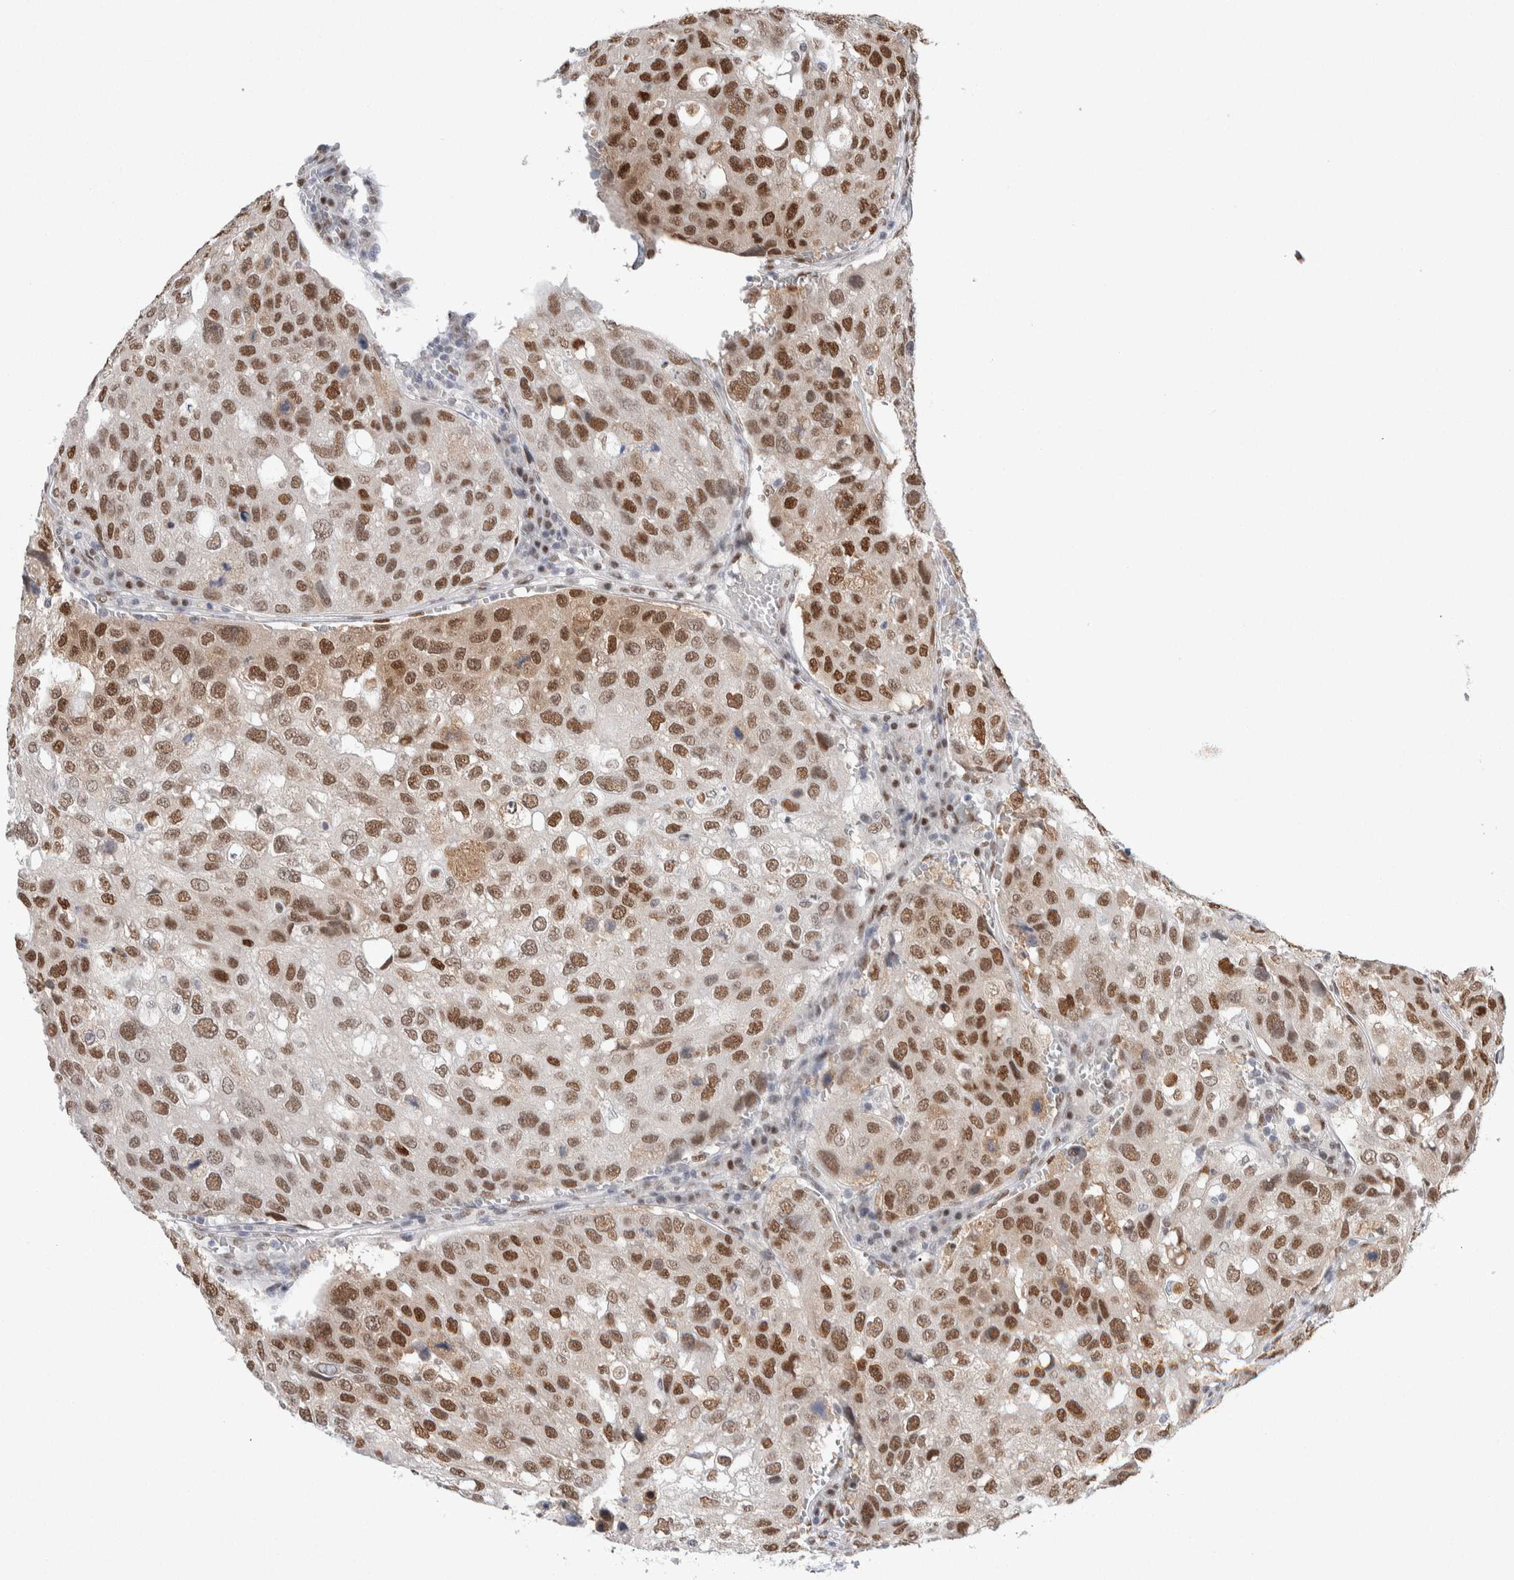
{"staining": {"intensity": "strong", "quantity": ">75%", "location": "nuclear"}, "tissue": "urothelial cancer", "cell_type": "Tumor cells", "image_type": "cancer", "snomed": [{"axis": "morphology", "description": "Urothelial carcinoma, High grade"}, {"axis": "topography", "description": "Lymph node"}, {"axis": "topography", "description": "Urinary bladder"}], "caption": "Immunohistochemistry staining of high-grade urothelial carcinoma, which shows high levels of strong nuclear expression in about >75% of tumor cells indicating strong nuclear protein positivity. The staining was performed using DAB (3,3'-diaminobenzidine) (brown) for protein detection and nuclei were counterstained in hematoxylin (blue).", "gene": "PRMT1", "patient": {"sex": "male", "age": 51}}